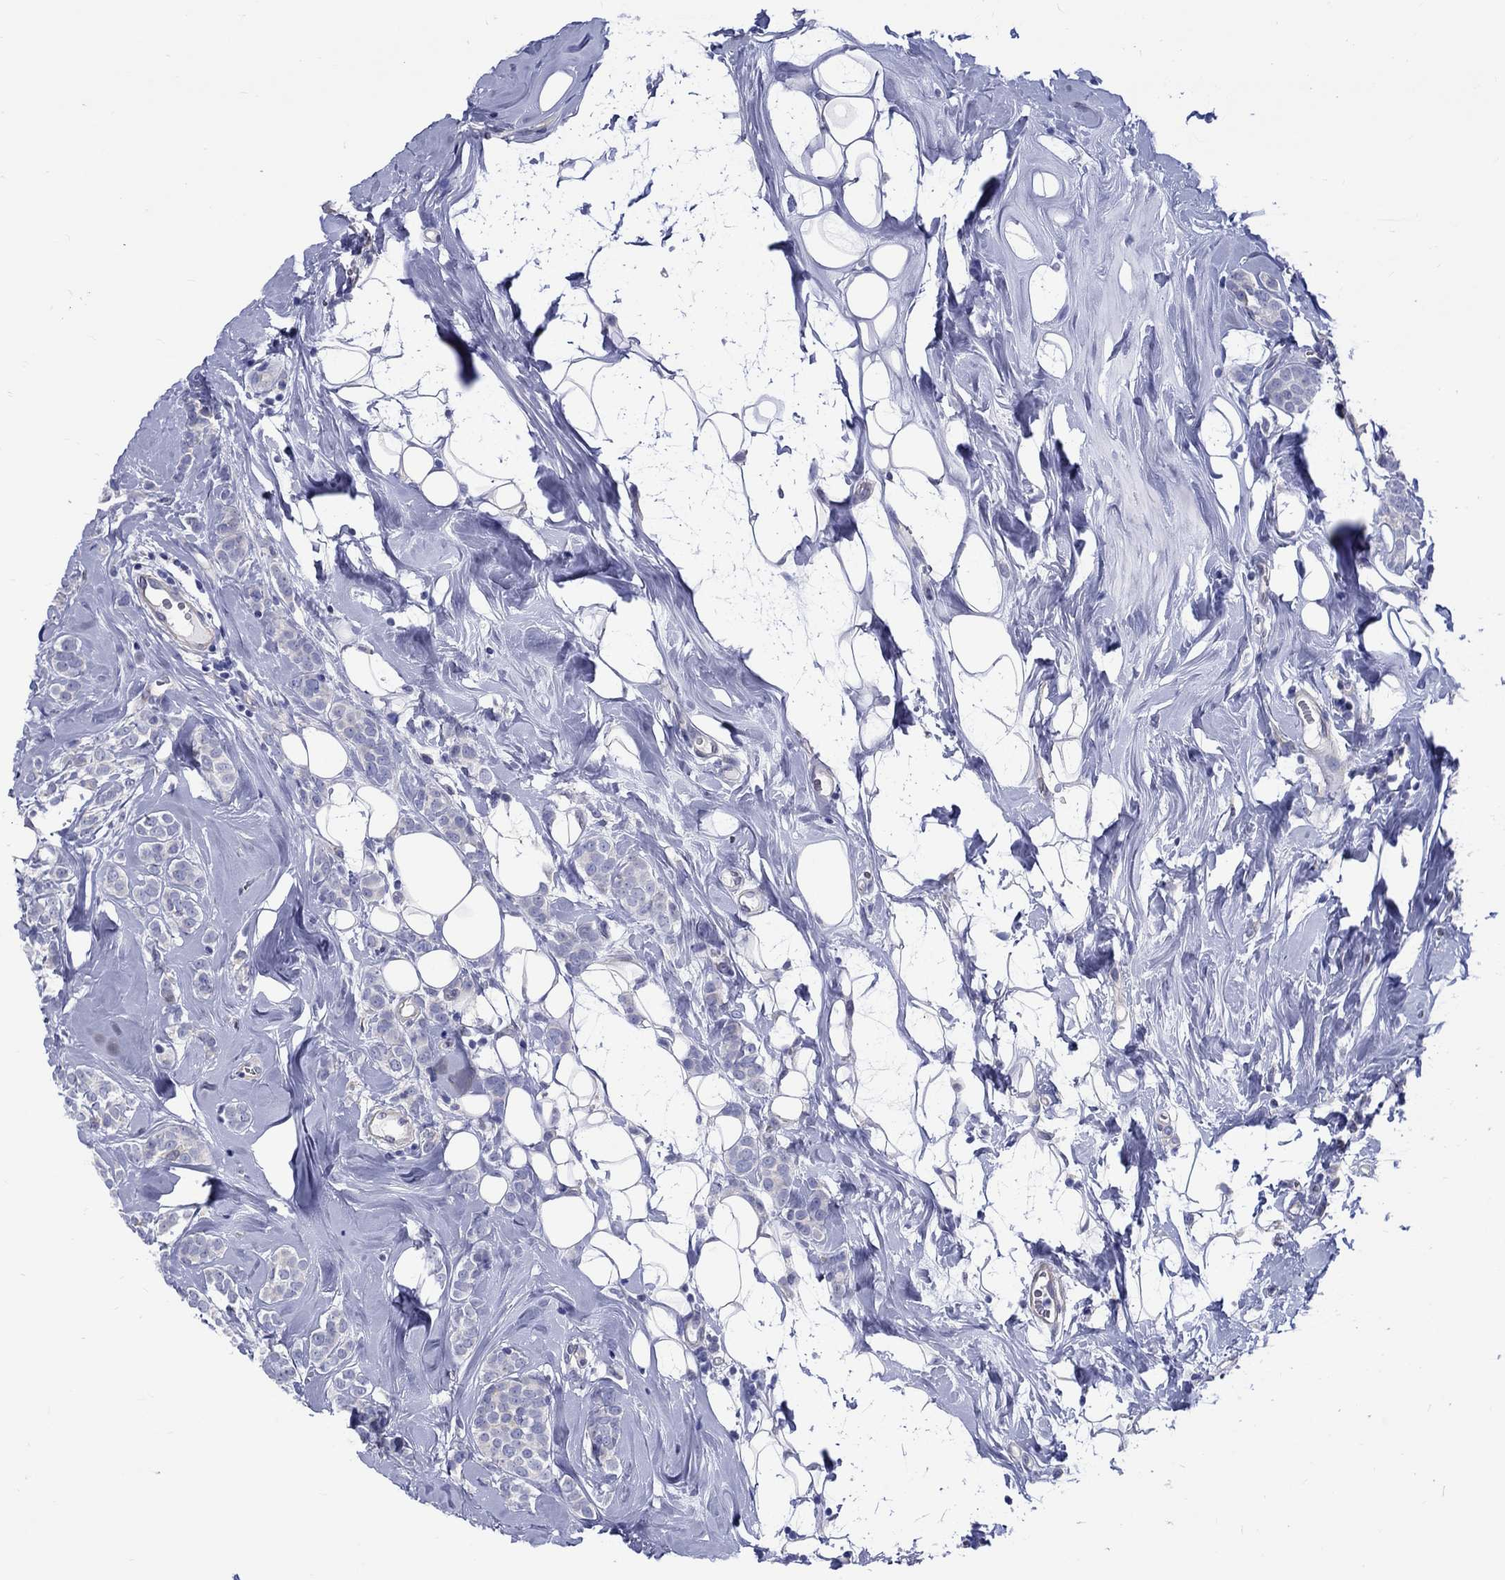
{"staining": {"intensity": "negative", "quantity": "none", "location": "none"}, "tissue": "breast cancer", "cell_type": "Tumor cells", "image_type": "cancer", "snomed": [{"axis": "morphology", "description": "Lobular carcinoma"}, {"axis": "topography", "description": "Breast"}], "caption": "The photomicrograph exhibits no staining of tumor cells in breast cancer.", "gene": "SH2D7", "patient": {"sex": "female", "age": 49}}